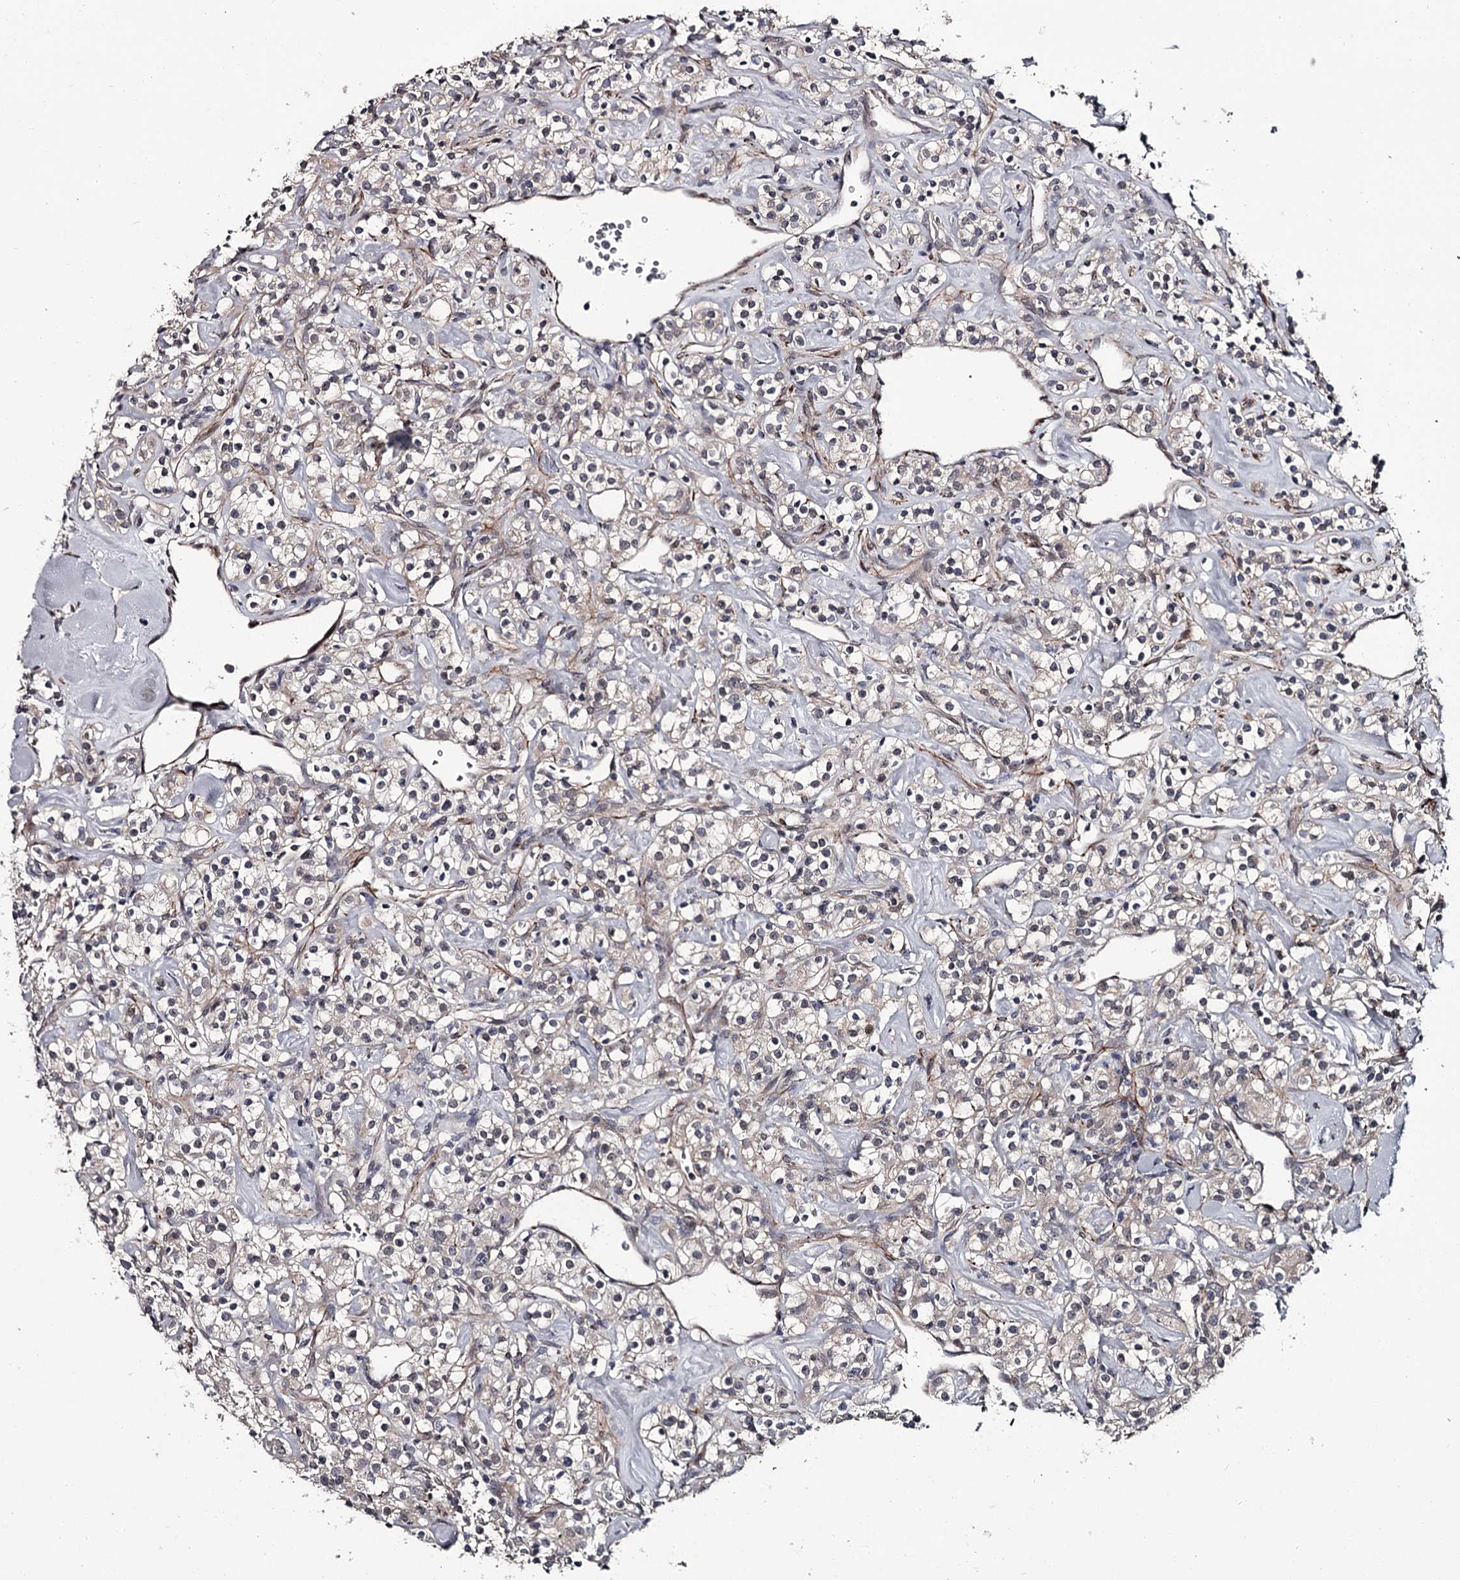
{"staining": {"intensity": "negative", "quantity": "none", "location": "none"}, "tissue": "renal cancer", "cell_type": "Tumor cells", "image_type": "cancer", "snomed": [{"axis": "morphology", "description": "Adenocarcinoma, NOS"}, {"axis": "topography", "description": "Kidney"}], "caption": "Immunohistochemical staining of human adenocarcinoma (renal) exhibits no significant positivity in tumor cells.", "gene": "PRPF40B", "patient": {"sex": "male", "age": 77}}